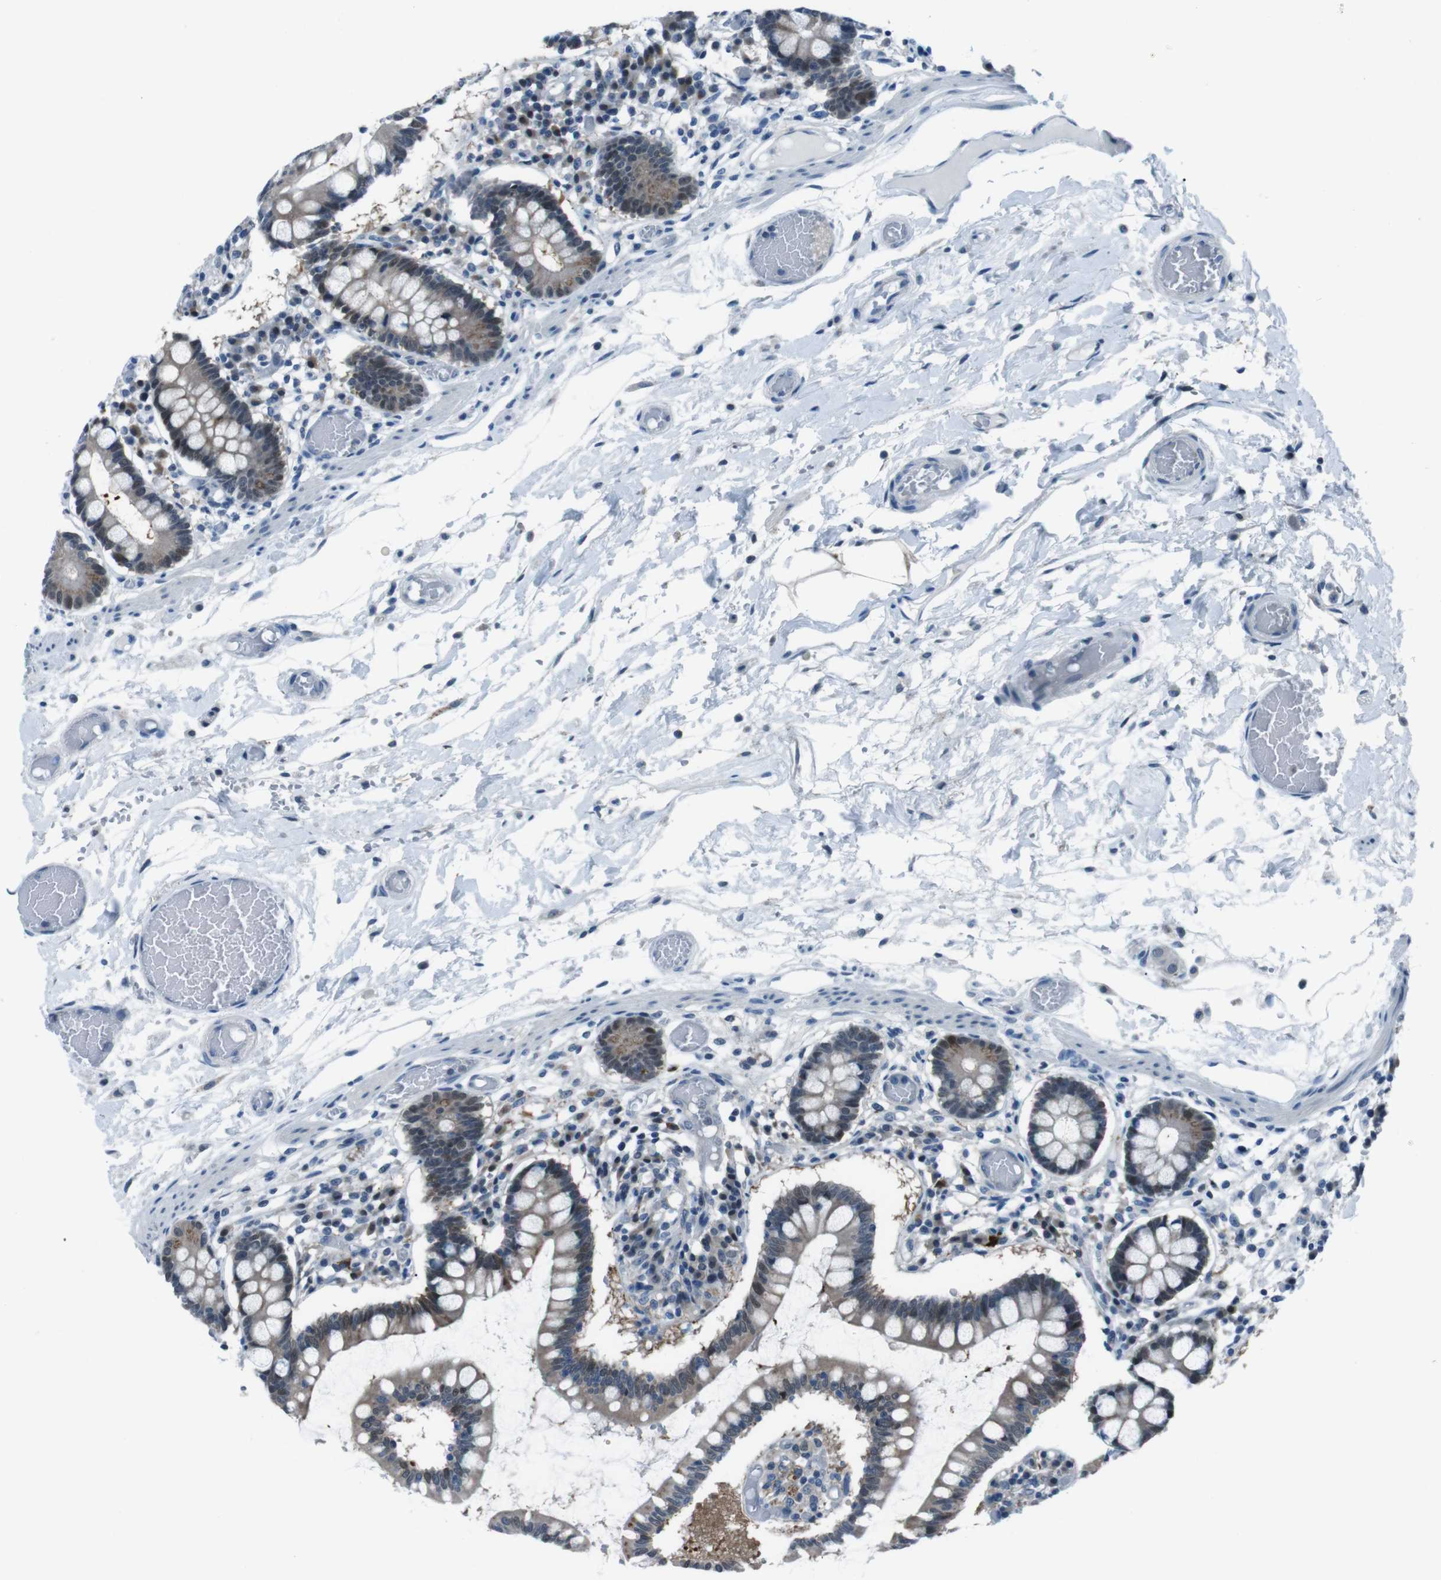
{"staining": {"intensity": "moderate", "quantity": ">75%", "location": "cytoplasmic/membranous"}, "tissue": "small intestine", "cell_type": "Glandular cells", "image_type": "normal", "snomed": [{"axis": "morphology", "description": "Normal tissue, NOS"}, {"axis": "topography", "description": "Small intestine"}], "caption": "Immunohistochemical staining of unremarkable human small intestine displays medium levels of moderate cytoplasmic/membranous staining in about >75% of glandular cells. (IHC, brightfield microscopy, high magnification).", "gene": "LRP5", "patient": {"sex": "female", "age": 61}}